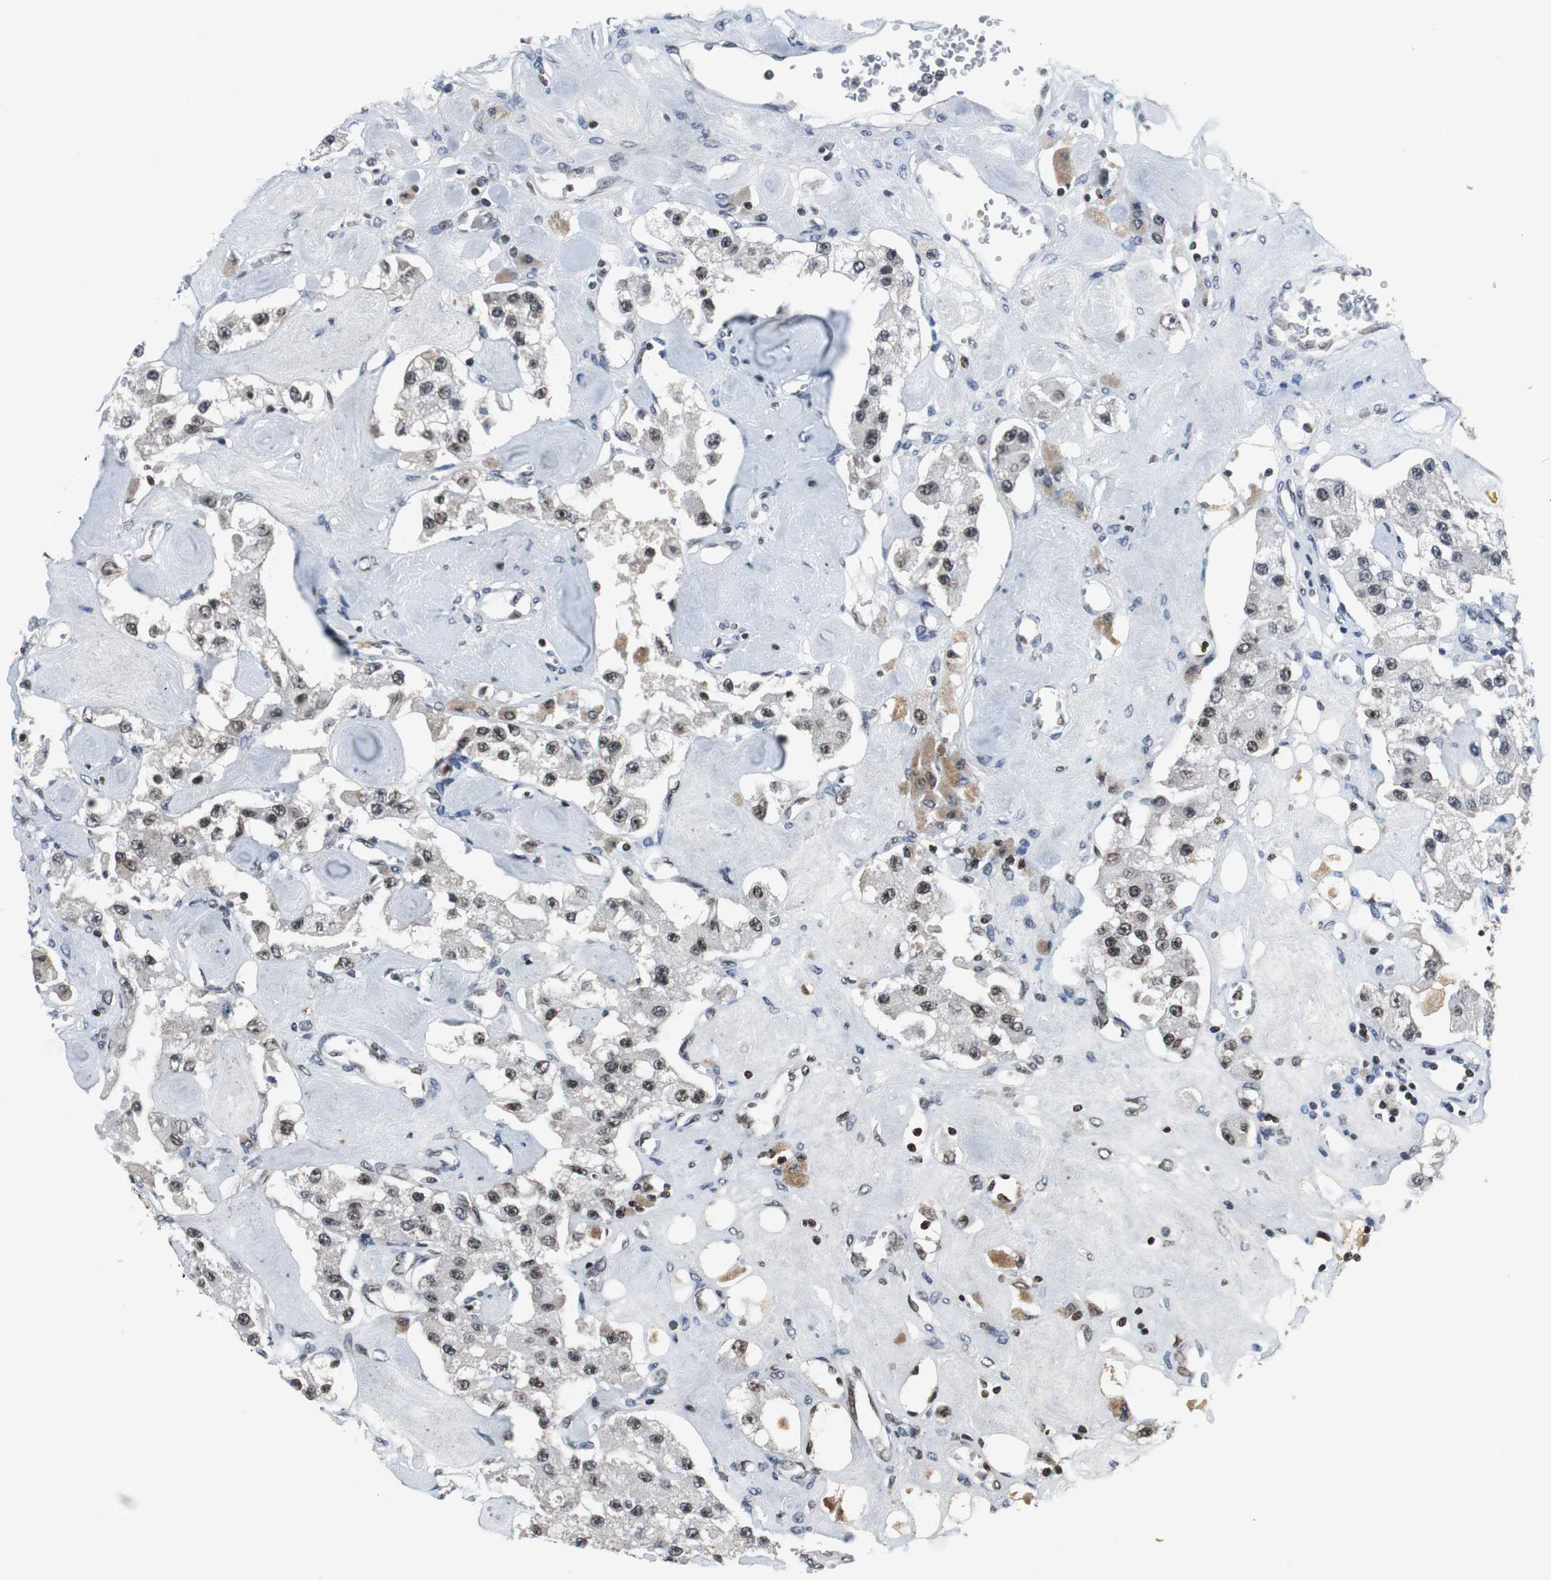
{"staining": {"intensity": "weak", "quantity": "25%-75%", "location": "nuclear"}, "tissue": "carcinoid", "cell_type": "Tumor cells", "image_type": "cancer", "snomed": [{"axis": "morphology", "description": "Carcinoid, malignant, NOS"}, {"axis": "topography", "description": "Pancreas"}], "caption": "Brown immunohistochemical staining in carcinoid exhibits weak nuclear staining in about 25%-75% of tumor cells. The staining was performed using DAB (3,3'-diaminobenzidine) to visualize the protein expression in brown, while the nuclei were stained in blue with hematoxylin (Magnification: 20x).", "gene": "ORM1", "patient": {"sex": "male", "age": 41}}